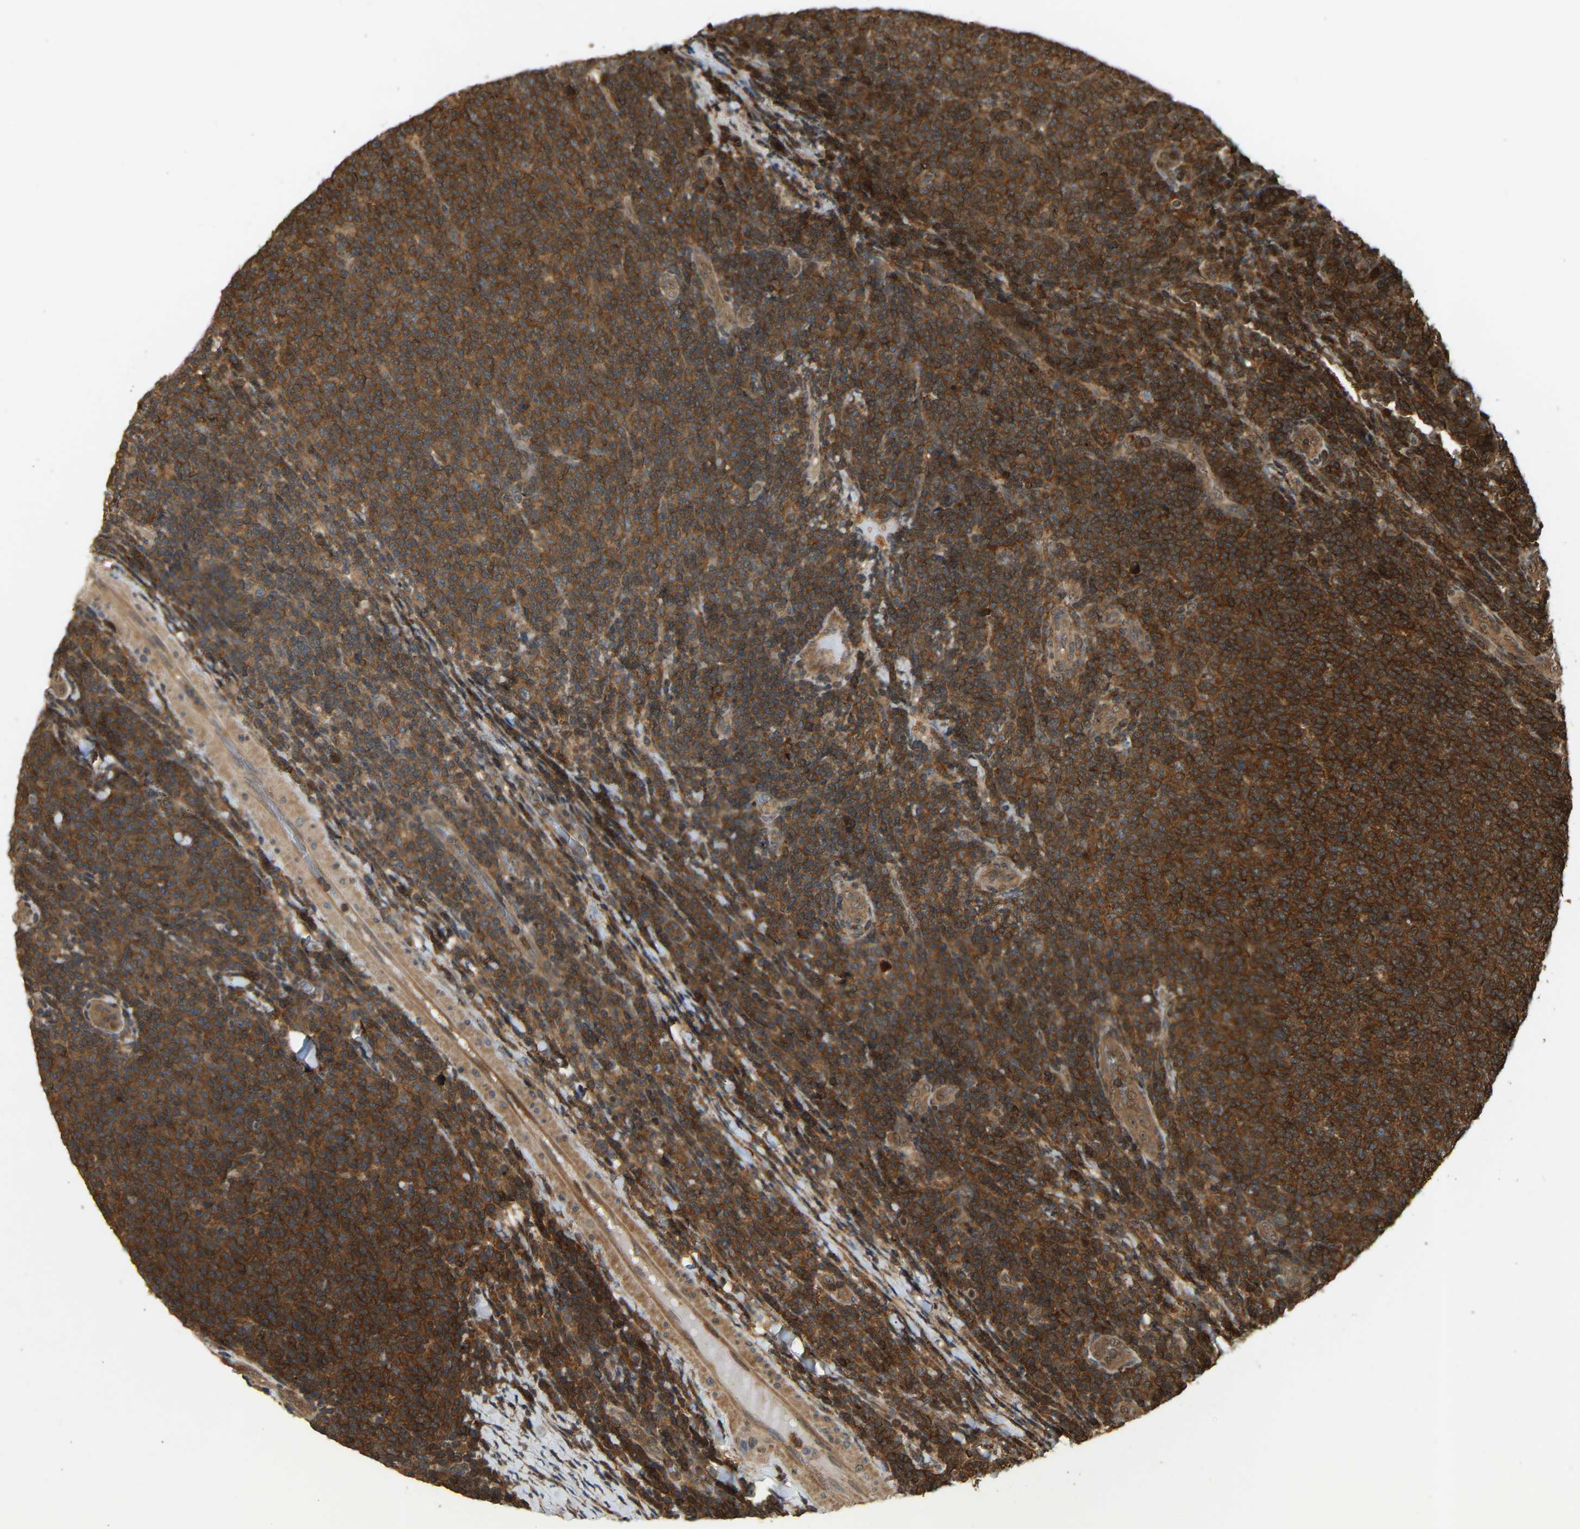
{"staining": {"intensity": "strong", "quantity": ">75%", "location": "cytoplasmic/membranous"}, "tissue": "lymphoma", "cell_type": "Tumor cells", "image_type": "cancer", "snomed": [{"axis": "morphology", "description": "Malignant lymphoma, non-Hodgkin's type, Low grade"}, {"axis": "topography", "description": "Spleen"}], "caption": "Strong cytoplasmic/membranous protein positivity is appreciated in about >75% of tumor cells in malignant lymphoma, non-Hodgkin's type (low-grade).", "gene": "GOPC", "patient": {"sex": "male", "age": 60}}